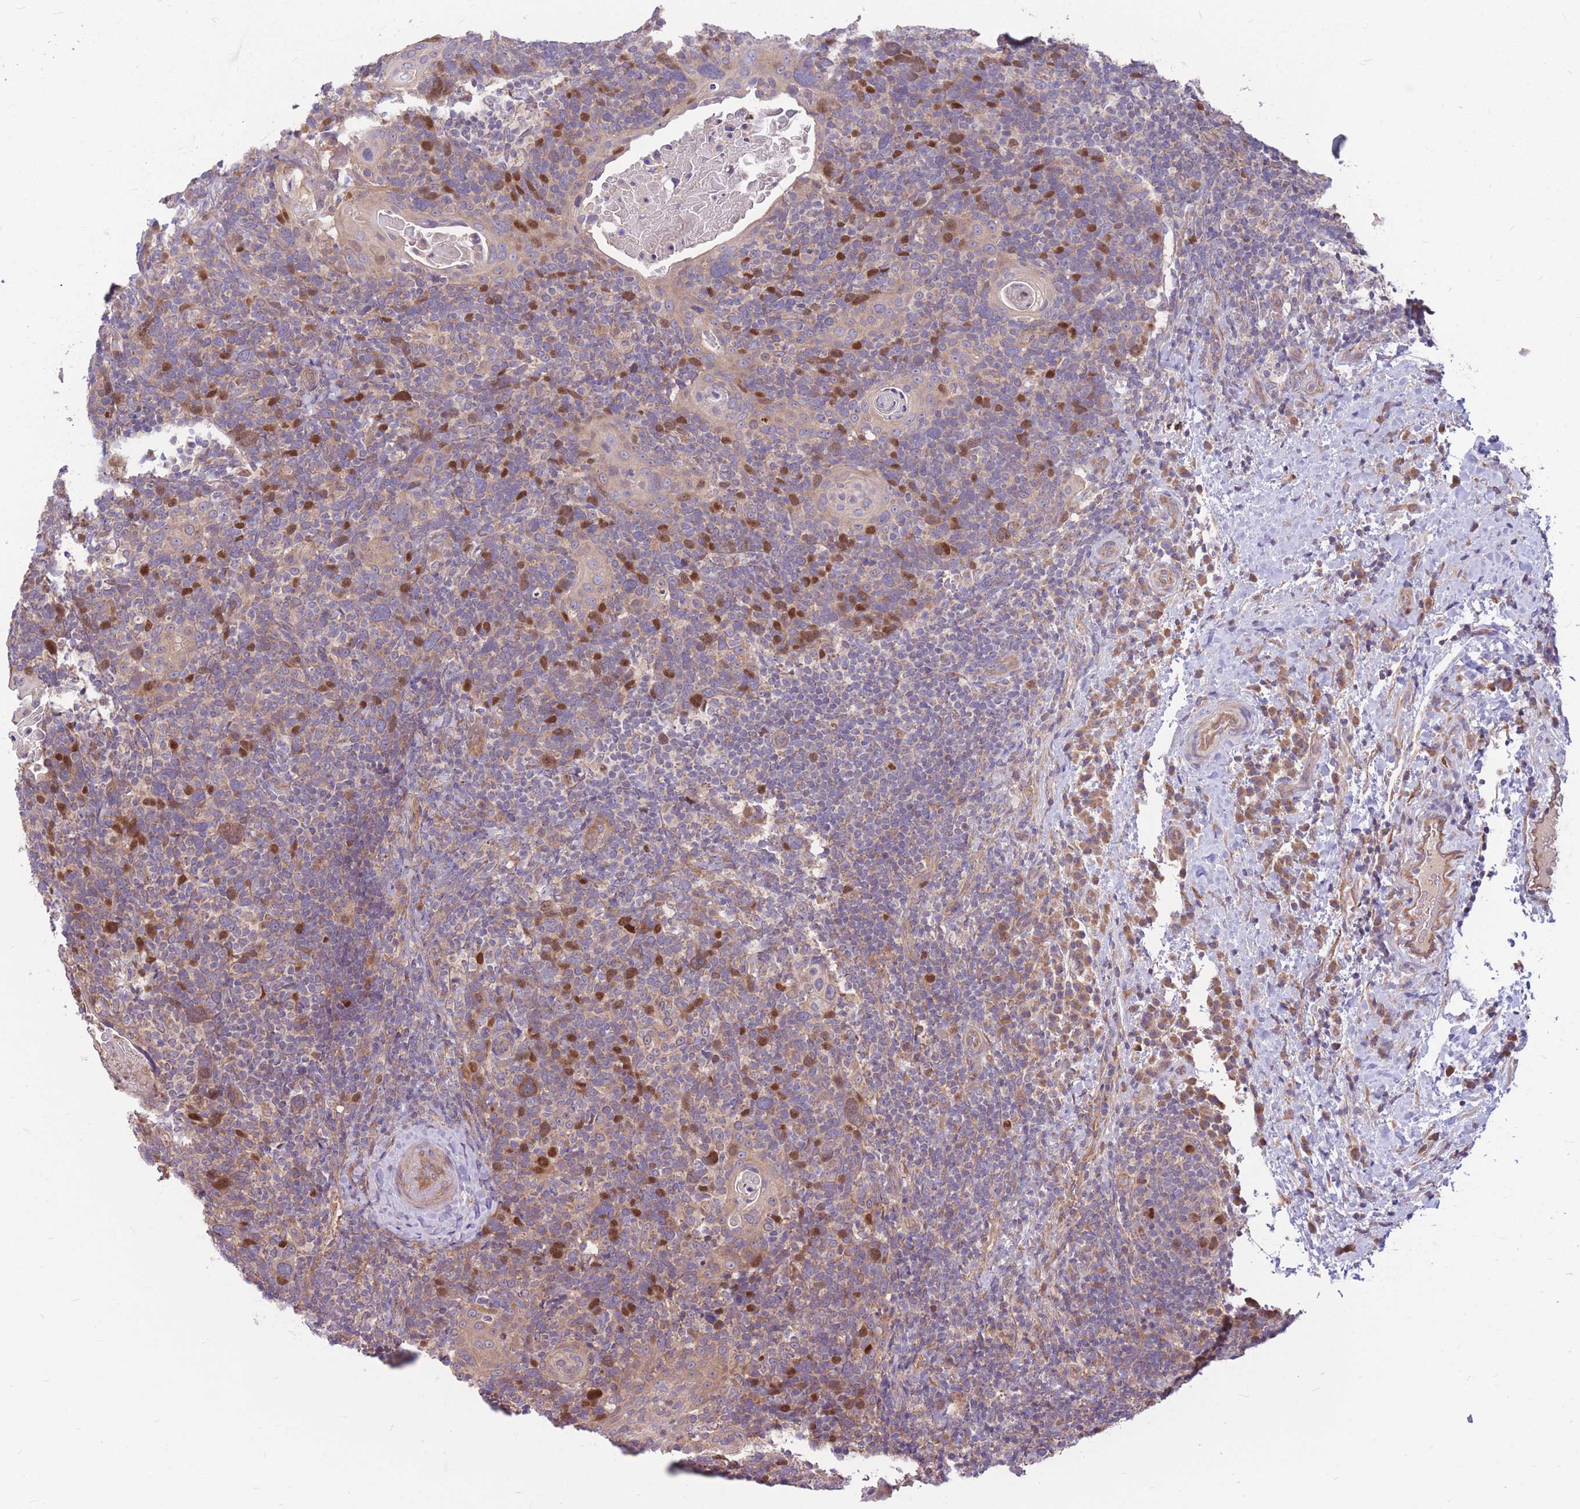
{"staining": {"intensity": "strong", "quantity": "<25%", "location": "nuclear"}, "tissue": "head and neck cancer", "cell_type": "Tumor cells", "image_type": "cancer", "snomed": [{"axis": "morphology", "description": "Squamous cell carcinoma, NOS"}, {"axis": "morphology", "description": "Squamous cell carcinoma, metastatic, NOS"}, {"axis": "topography", "description": "Lymph node"}, {"axis": "topography", "description": "Head-Neck"}], "caption": "A brown stain labels strong nuclear expression of a protein in human head and neck squamous cell carcinoma tumor cells. Using DAB (brown) and hematoxylin (blue) stains, captured at high magnification using brightfield microscopy.", "gene": "GMNN", "patient": {"sex": "male", "age": 62}}